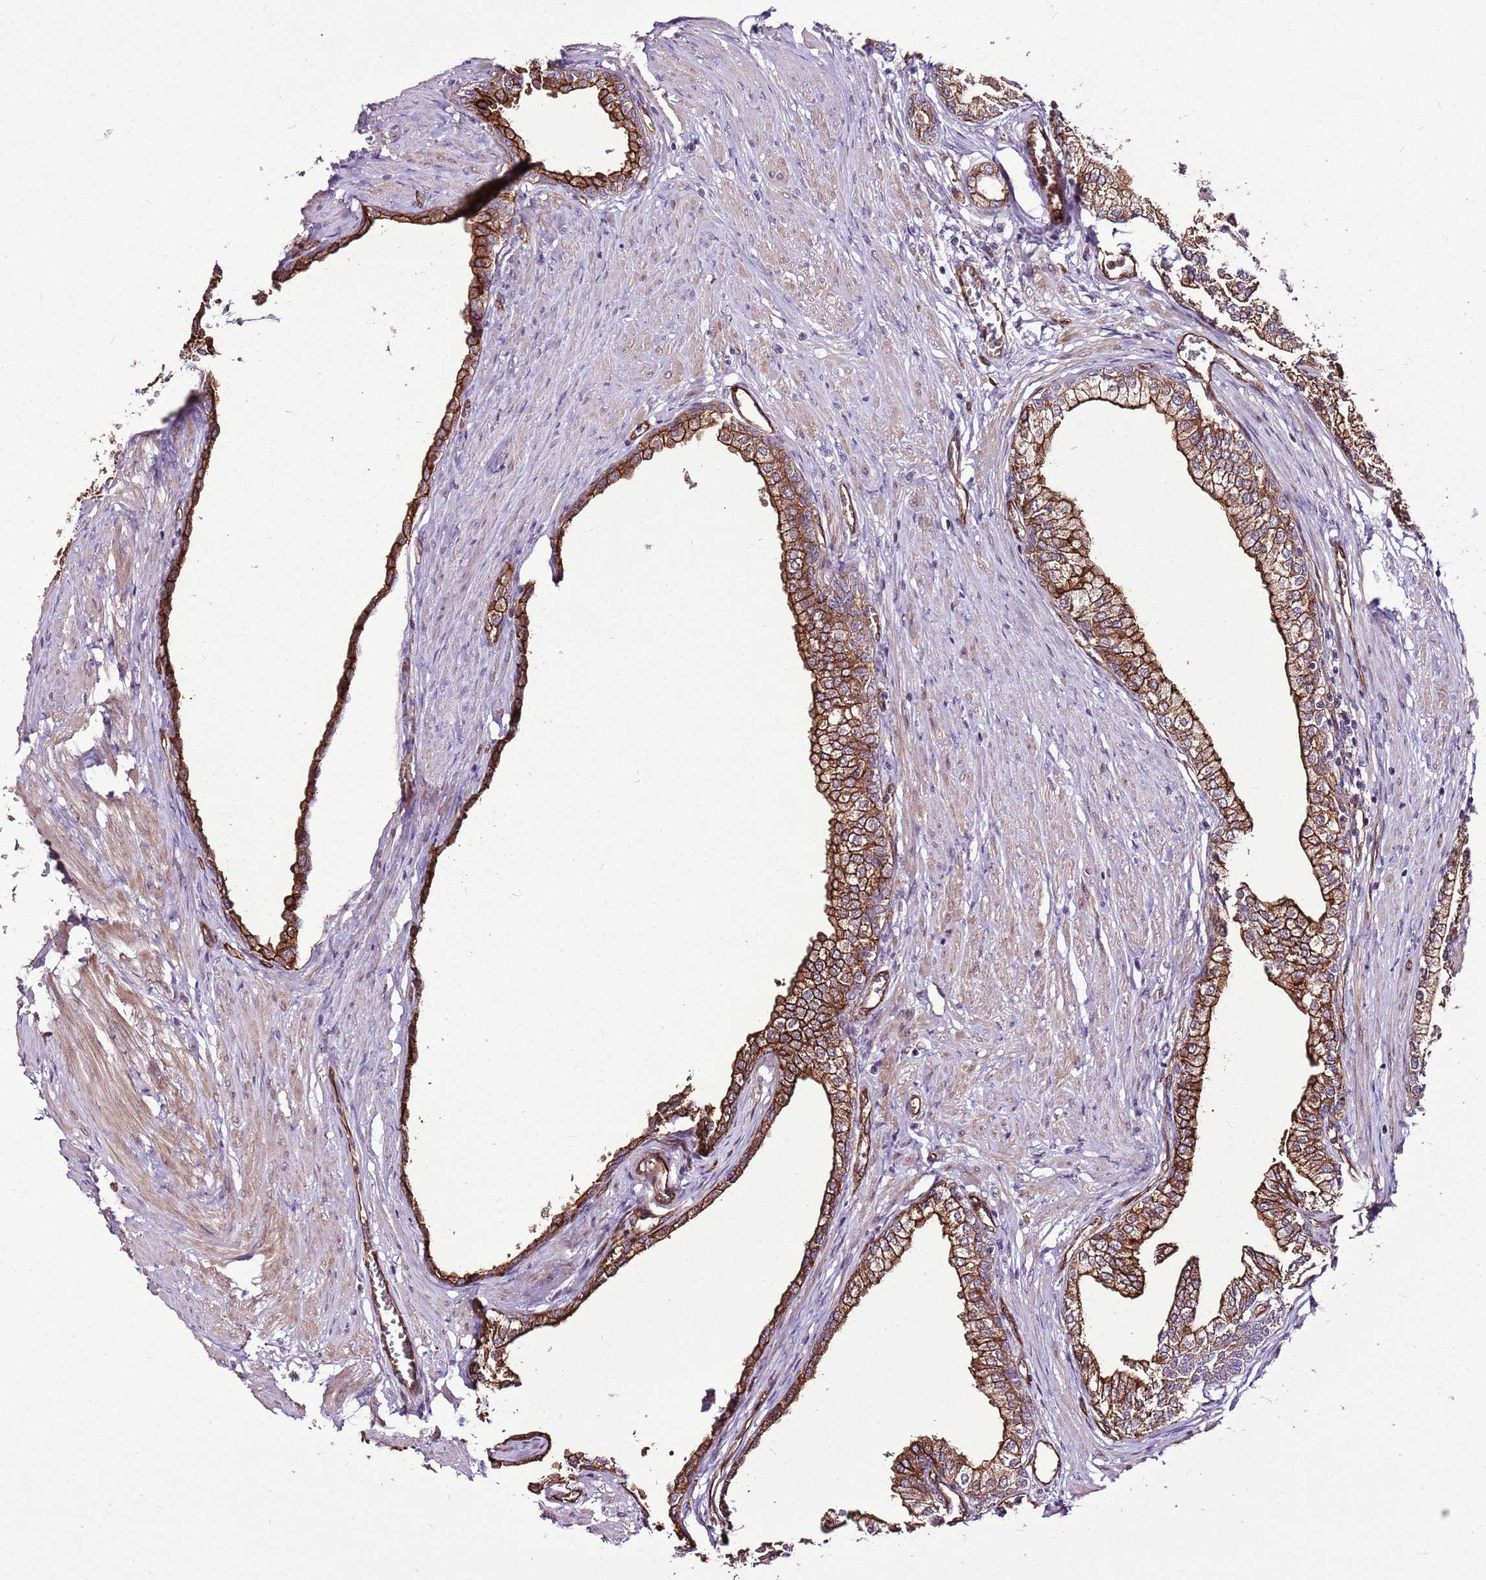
{"staining": {"intensity": "strong", "quantity": ">75%", "location": "cytoplasmic/membranous"}, "tissue": "prostate", "cell_type": "Glandular cells", "image_type": "normal", "snomed": [{"axis": "morphology", "description": "Normal tissue, NOS"}, {"axis": "morphology", "description": "Urothelial carcinoma, Low grade"}, {"axis": "topography", "description": "Urinary bladder"}, {"axis": "topography", "description": "Prostate"}], "caption": "High-power microscopy captured an immunohistochemistry (IHC) micrograph of benign prostate, revealing strong cytoplasmic/membranous positivity in approximately >75% of glandular cells. The staining is performed using DAB (3,3'-diaminobenzidine) brown chromogen to label protein expression. The nuclei are counter-stained blue using hematoxylin.", "gene": "ZNF827", "patient": {"sex": "male", "age": 60}}